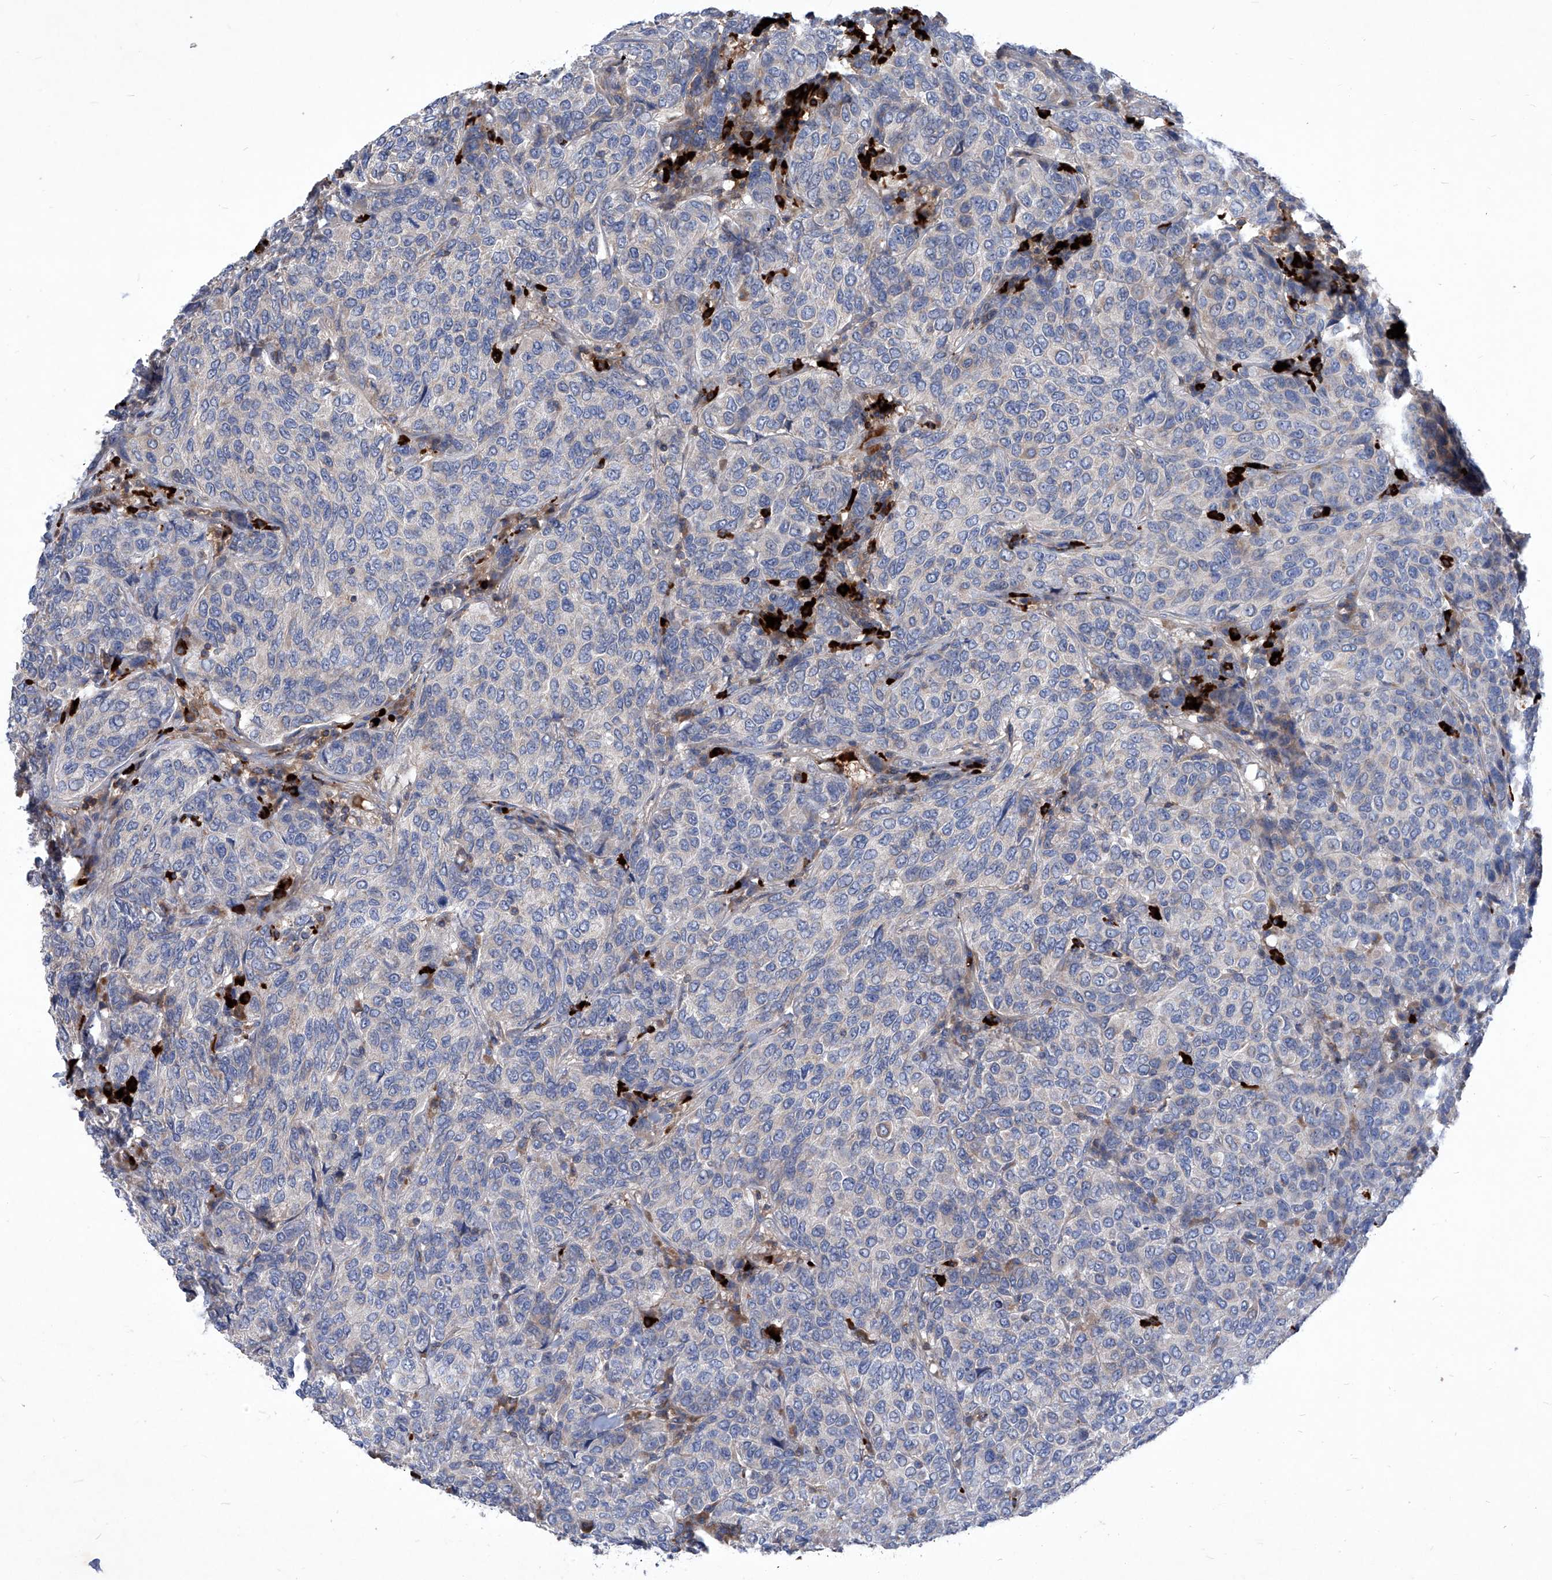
{"staining": {"intensity": "negative", "quantity": "none", "location": "none"}, "tissue": "breast cancer", "cell_type": "Tumor cells", "image_type": "cancer", "snomed": [{"axis": "morphology", "description": "Duct carcinoma"}, {"axis": "topography", "description": "Breast"}], "caption": "An immunohistochemistry image of breast infiltrating ductal carcinoma is shown. There is no staining in tumor cells of breast infiltrating ductal carcinoma.", "gene": "EPHA8", "patient": {"sex": "female", "age": 55}}